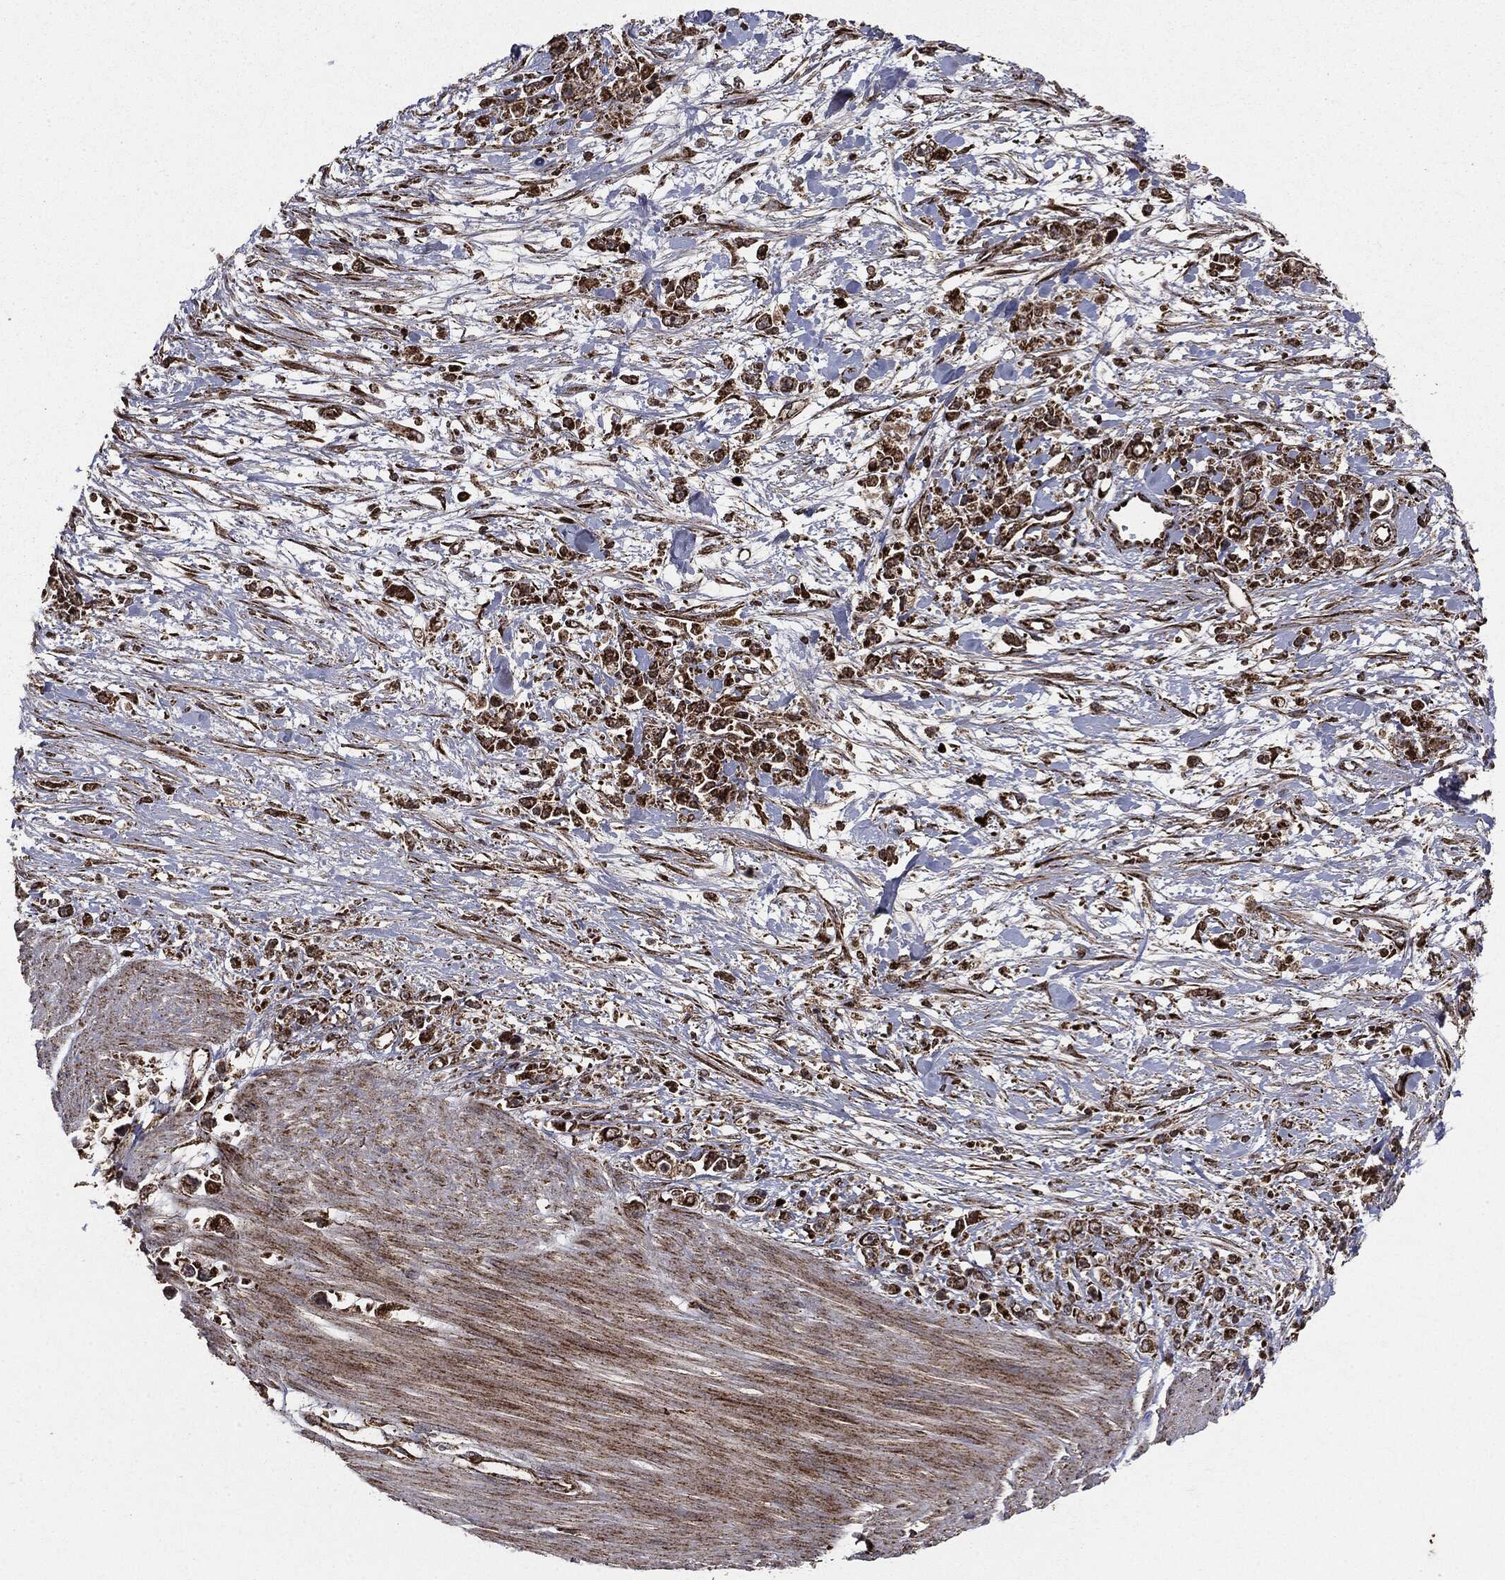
{"staining": {"intensity": "strong", "quantity": ">75%", "location": "cytoplasmic/membranous"}, "tissue": "stomach cancer", "cell_type": "Tumor cells", "image_type": "cancer", "snomed": [{"axis": "morphology", "description": "Adenocarcinoma, NOS"}, {"axis": "topography", "description": "Stomach"}], "caption": "This is an image of IHC staining of stomach cancer (adenocarcinoma), which shows strong positivity in the cytoplasmic/membranous of tumor cells.", "gene": "MAP2K1", "patient": {"sex": "female", "age": 59}}